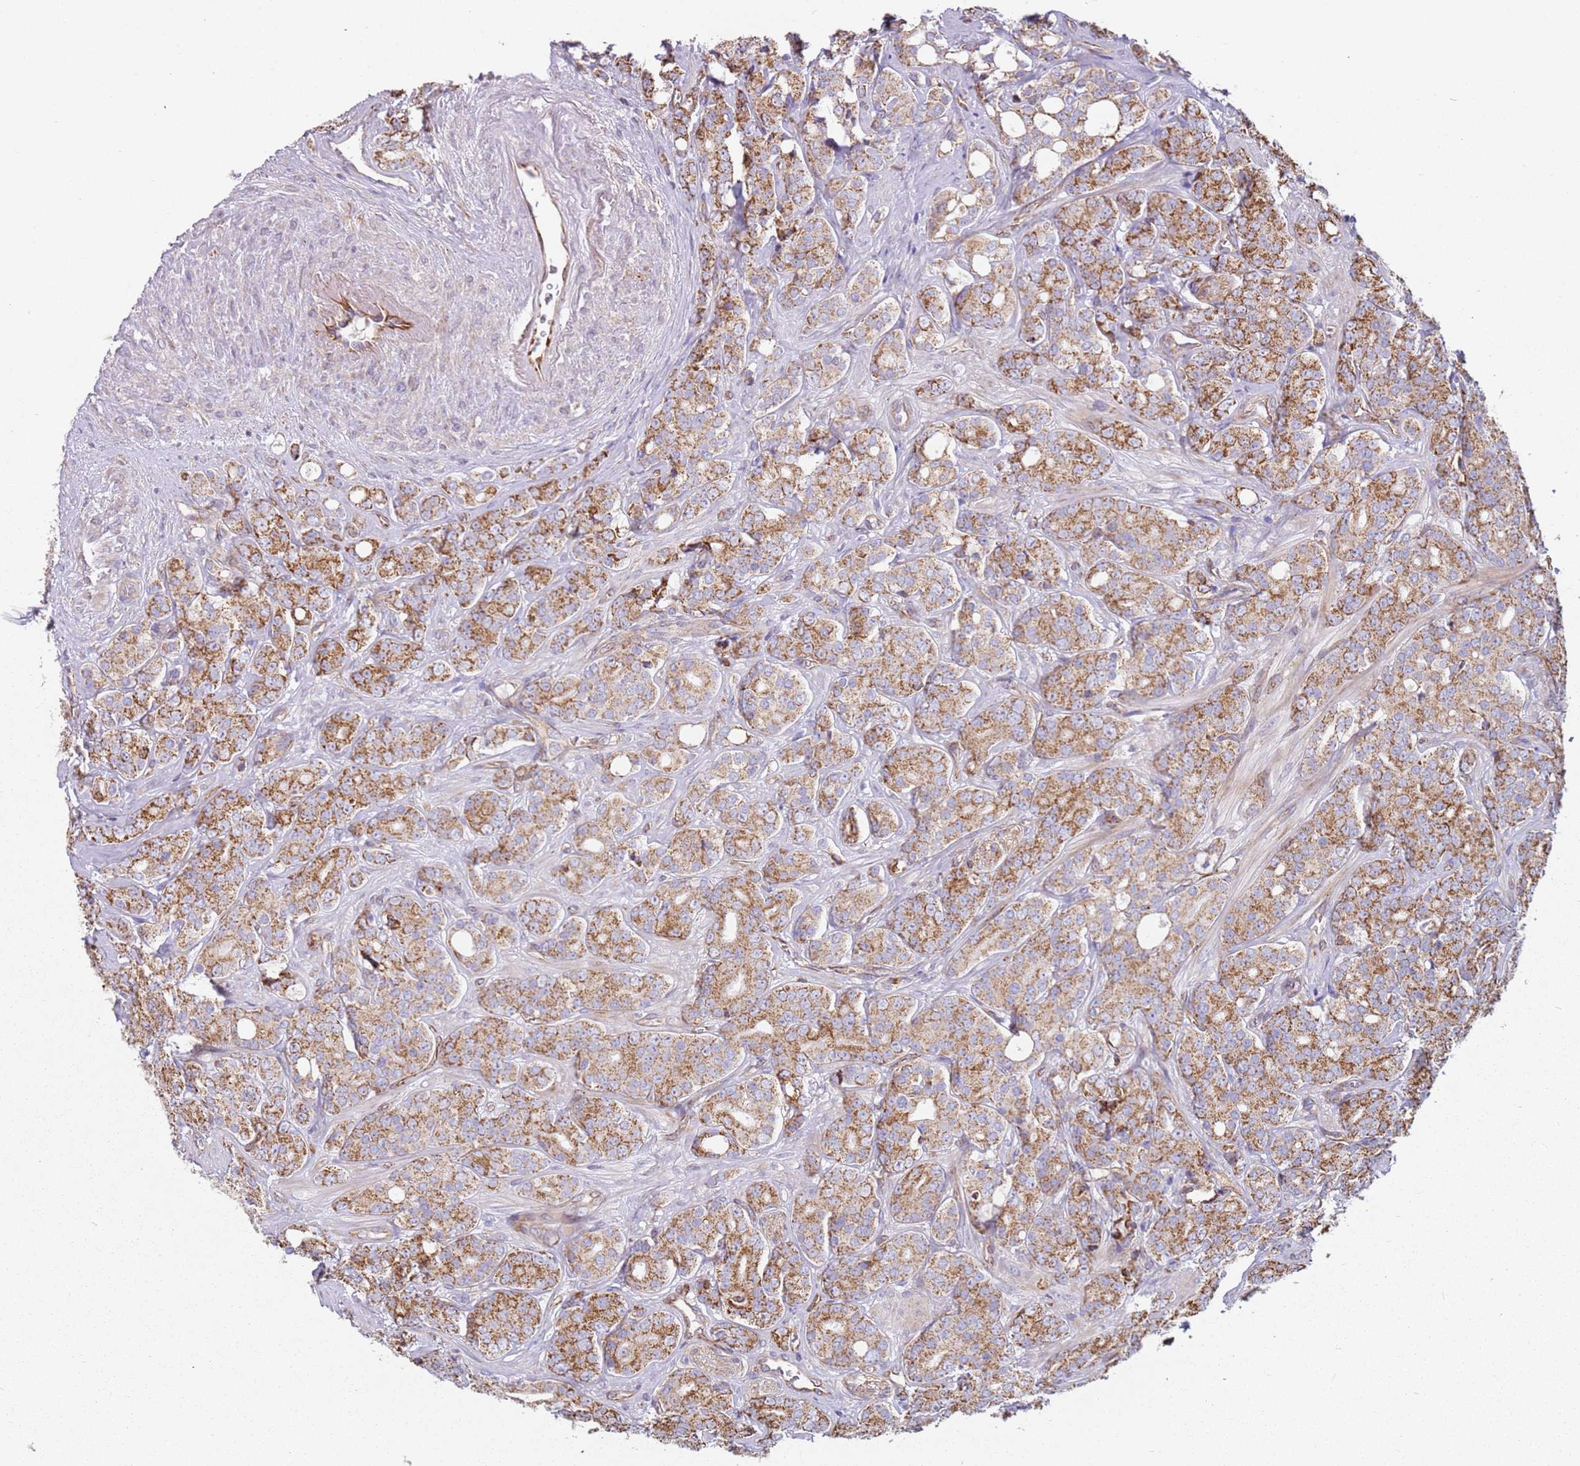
{"staining": {"intensity": "moderate", "quantity": ">75%", "location": "cytoplasmic/membranous"}, "tissue": "prostate cancer", "cell_type": "Tumor cells", "image_type": "cancer", "snomed": [{"axis": "morphology", "description": "Adenocarcinoma, High grade"}, {"axis": "topography", "description": "Prostate"}], "caption": "A photomicrograph of prostate cancer stained for a protein shows moderate cytoplasmic/membranous brown staining in tumor cells.", "gene": "ALS2", "patient": {"sex": "male", "age": 62}}